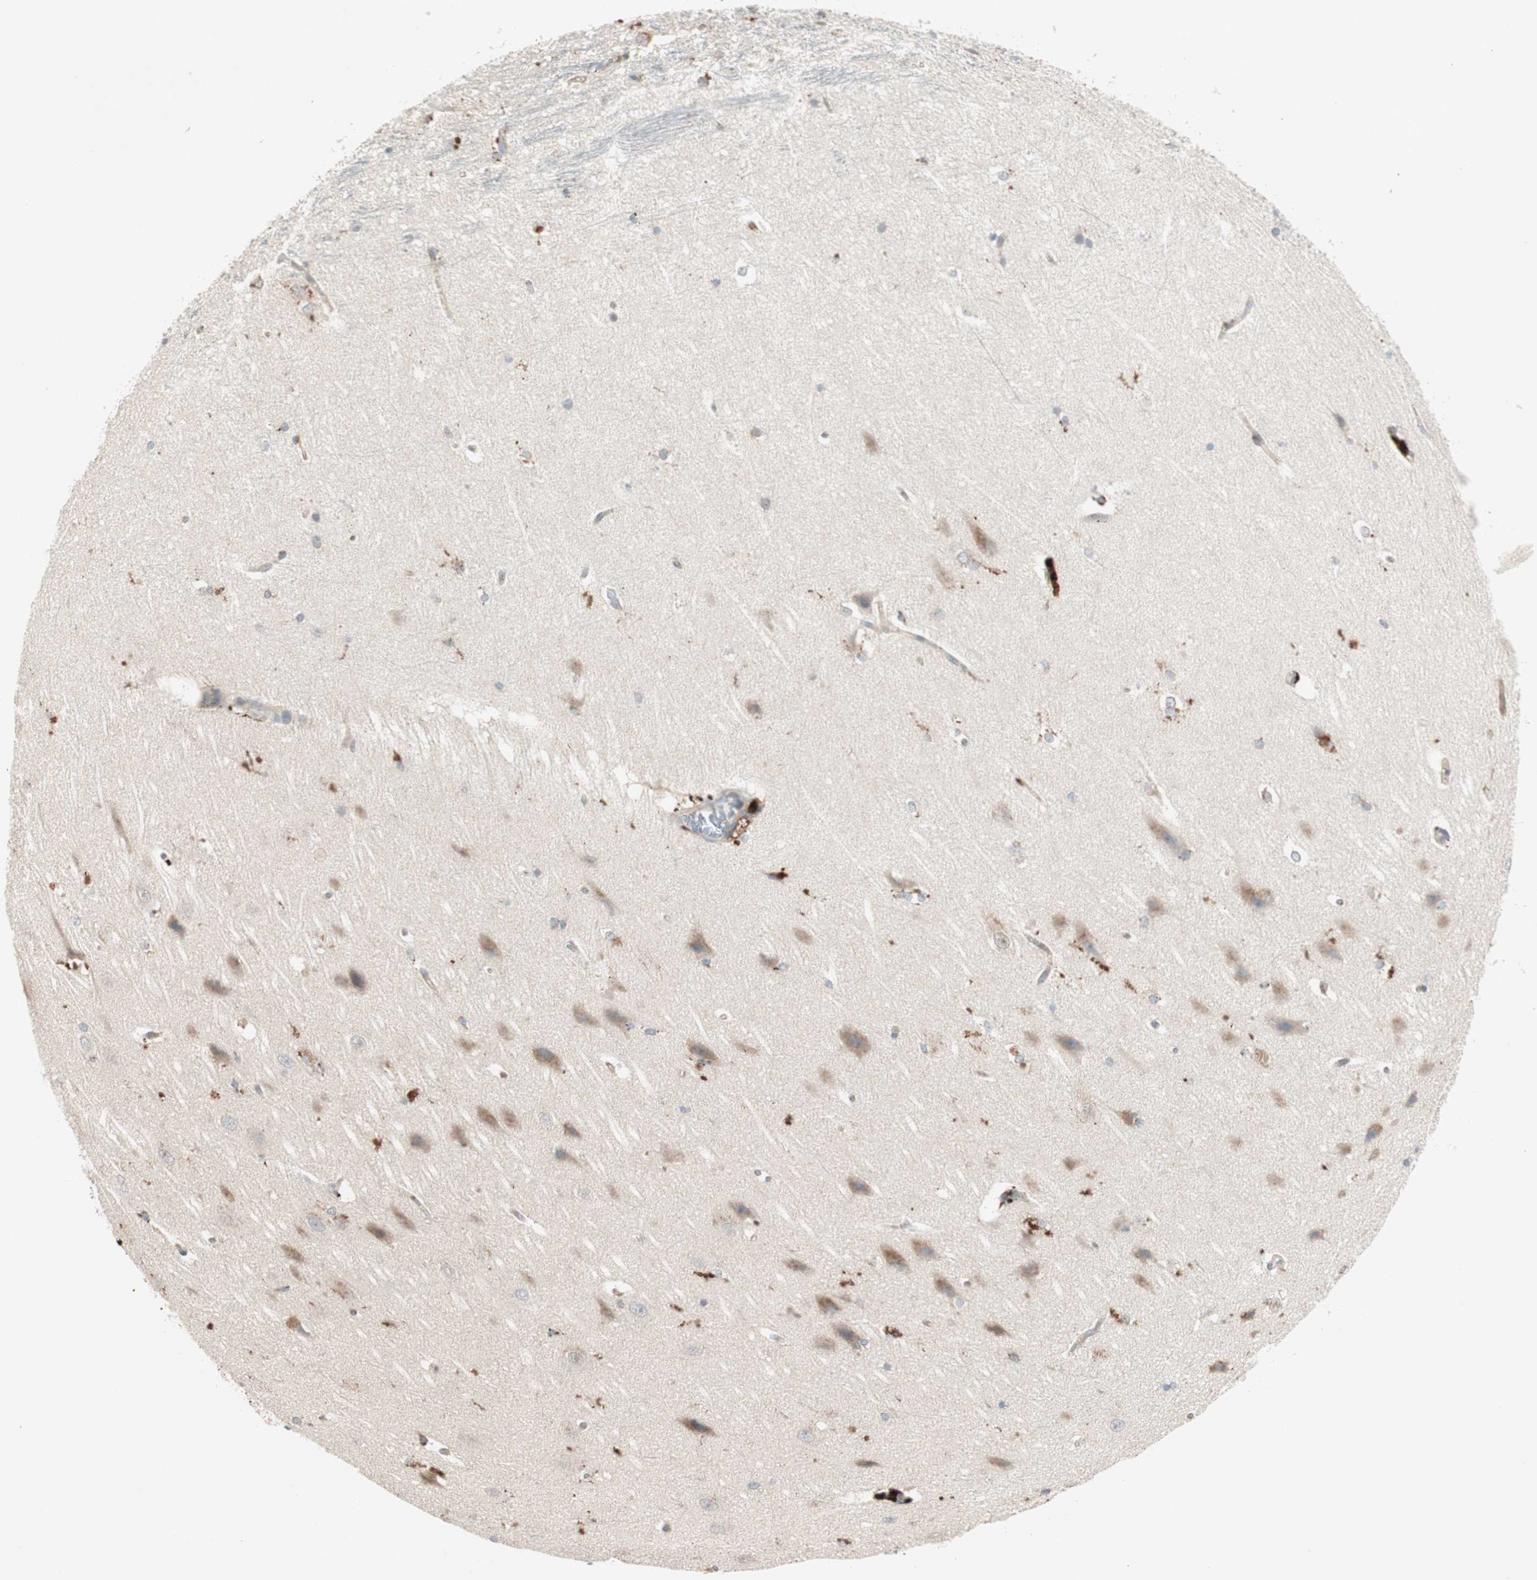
{"staining": {"intensity": "weak", "quantity": "25%-75%", "location": "cytoplasmic/membranous"}, "tissue": "hippocampus", "cell_type": "Glial cells", "image_type": "normal", "snomed": [{"axis": "morphology", "description": "Normal tissue, NOS"}, {"axis": "topography", "description": "Hippocampus"}], "caption": "Glial cells display weak cytoplasmic/membranous positivity in about 25%-75% of cells in normal hippocampus.", "gene": "FGFR4", "patient": {"sex": "female", "age": 19}}